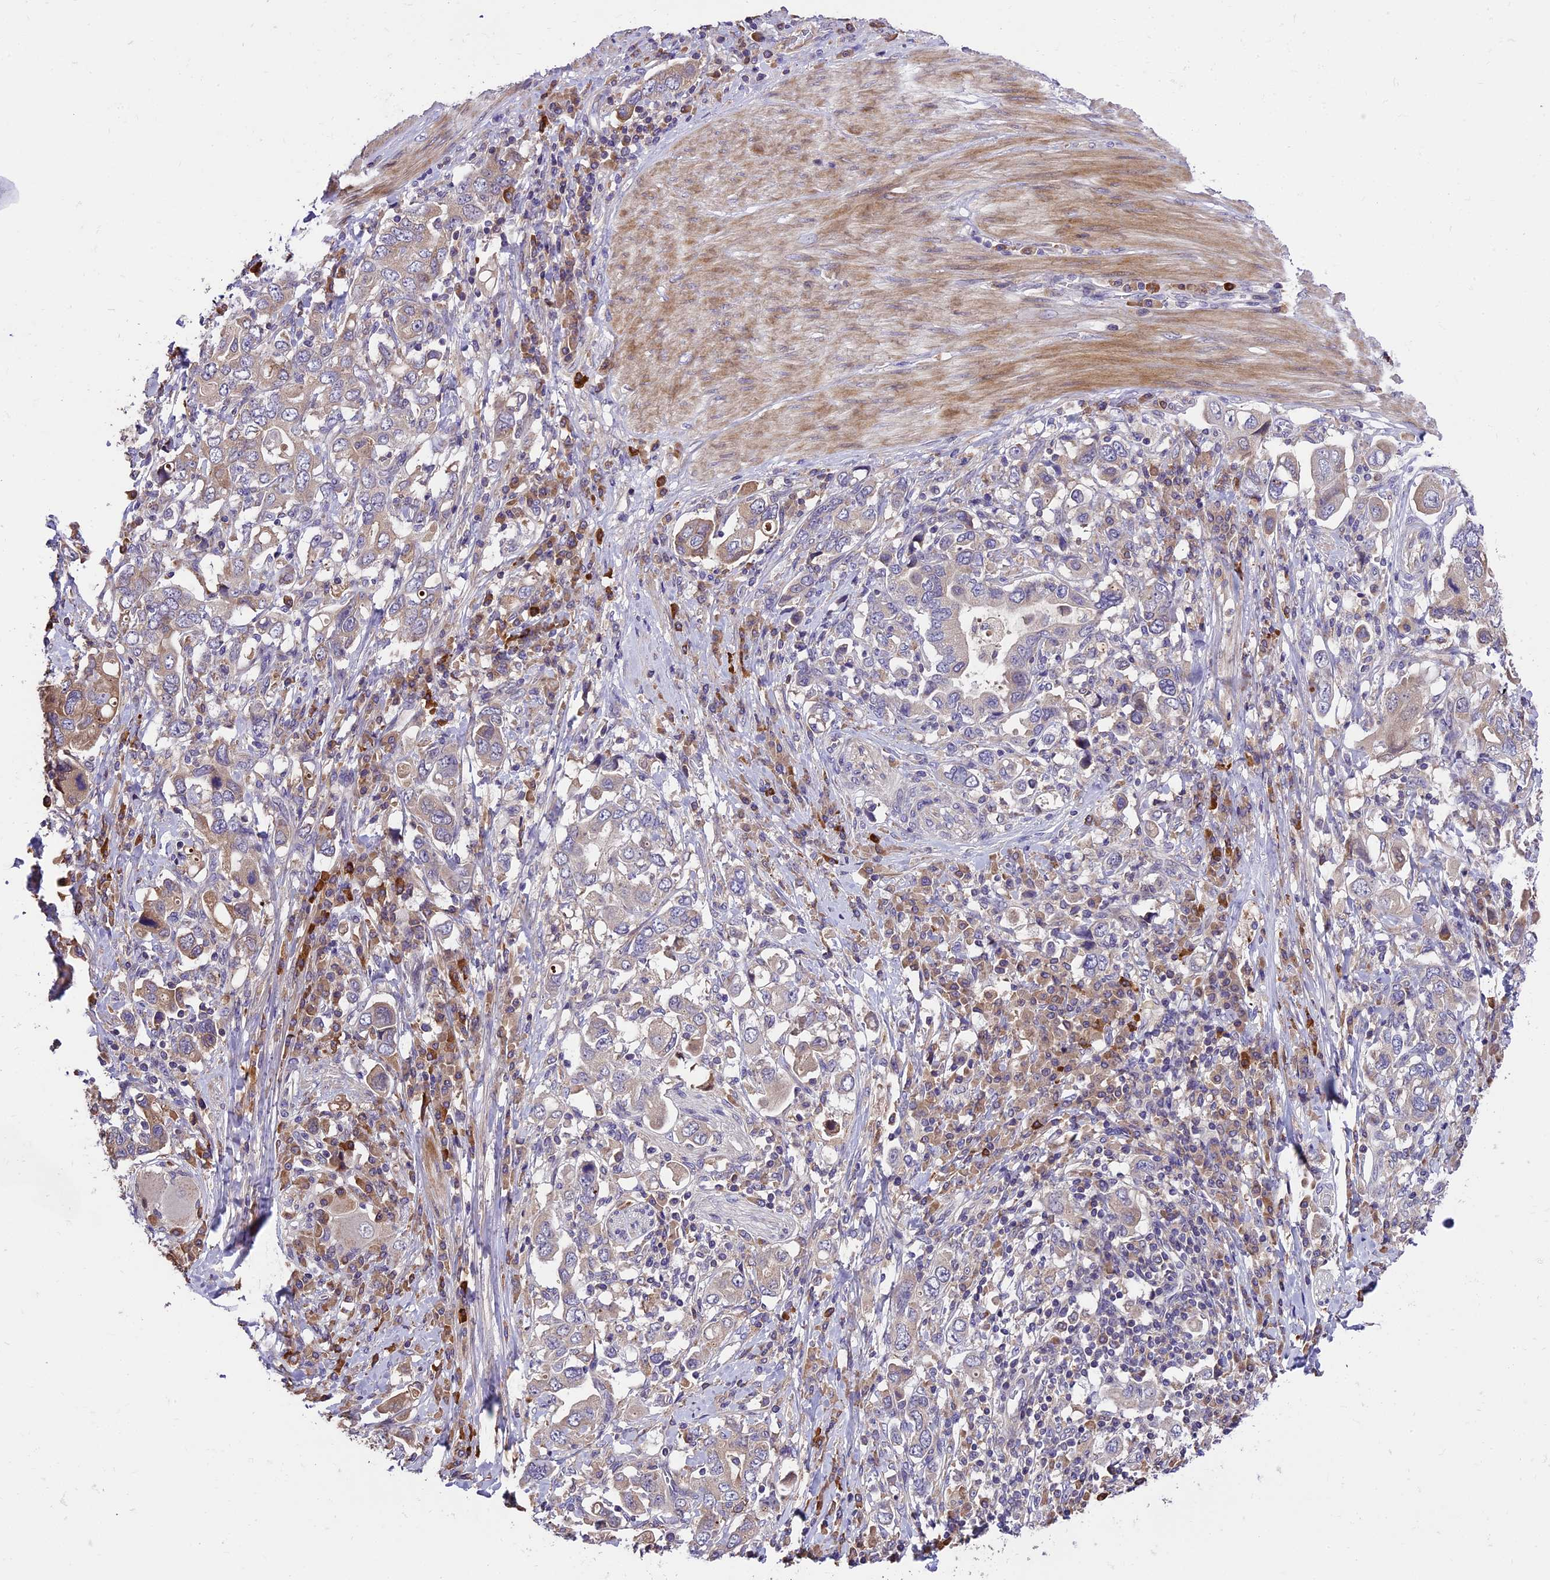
{"staining": {"intensity": "weak", "quantity": ">75%", "location": "cytoplasmic/membranous"}, "tissue": "stomach cancer", "cell_type": "Tumor cells", "image_type": "cancer", "snomed": [{"axis": "morphology", "description": "Adenocarcinoma, NOS"}, {"axis": "topography", "description": "Stomach, upper"}, {"axis": "topography", "description": "Stomach"}], "caption": "Human stomach cancer (adenocarcinoma) stained with a brown dye shows weak cytoplasmic/membranous positive positivity in approximately >75% of tumor cells.", "gene": "ABCC10", "patient": {"sex": "male", "age": 62}}